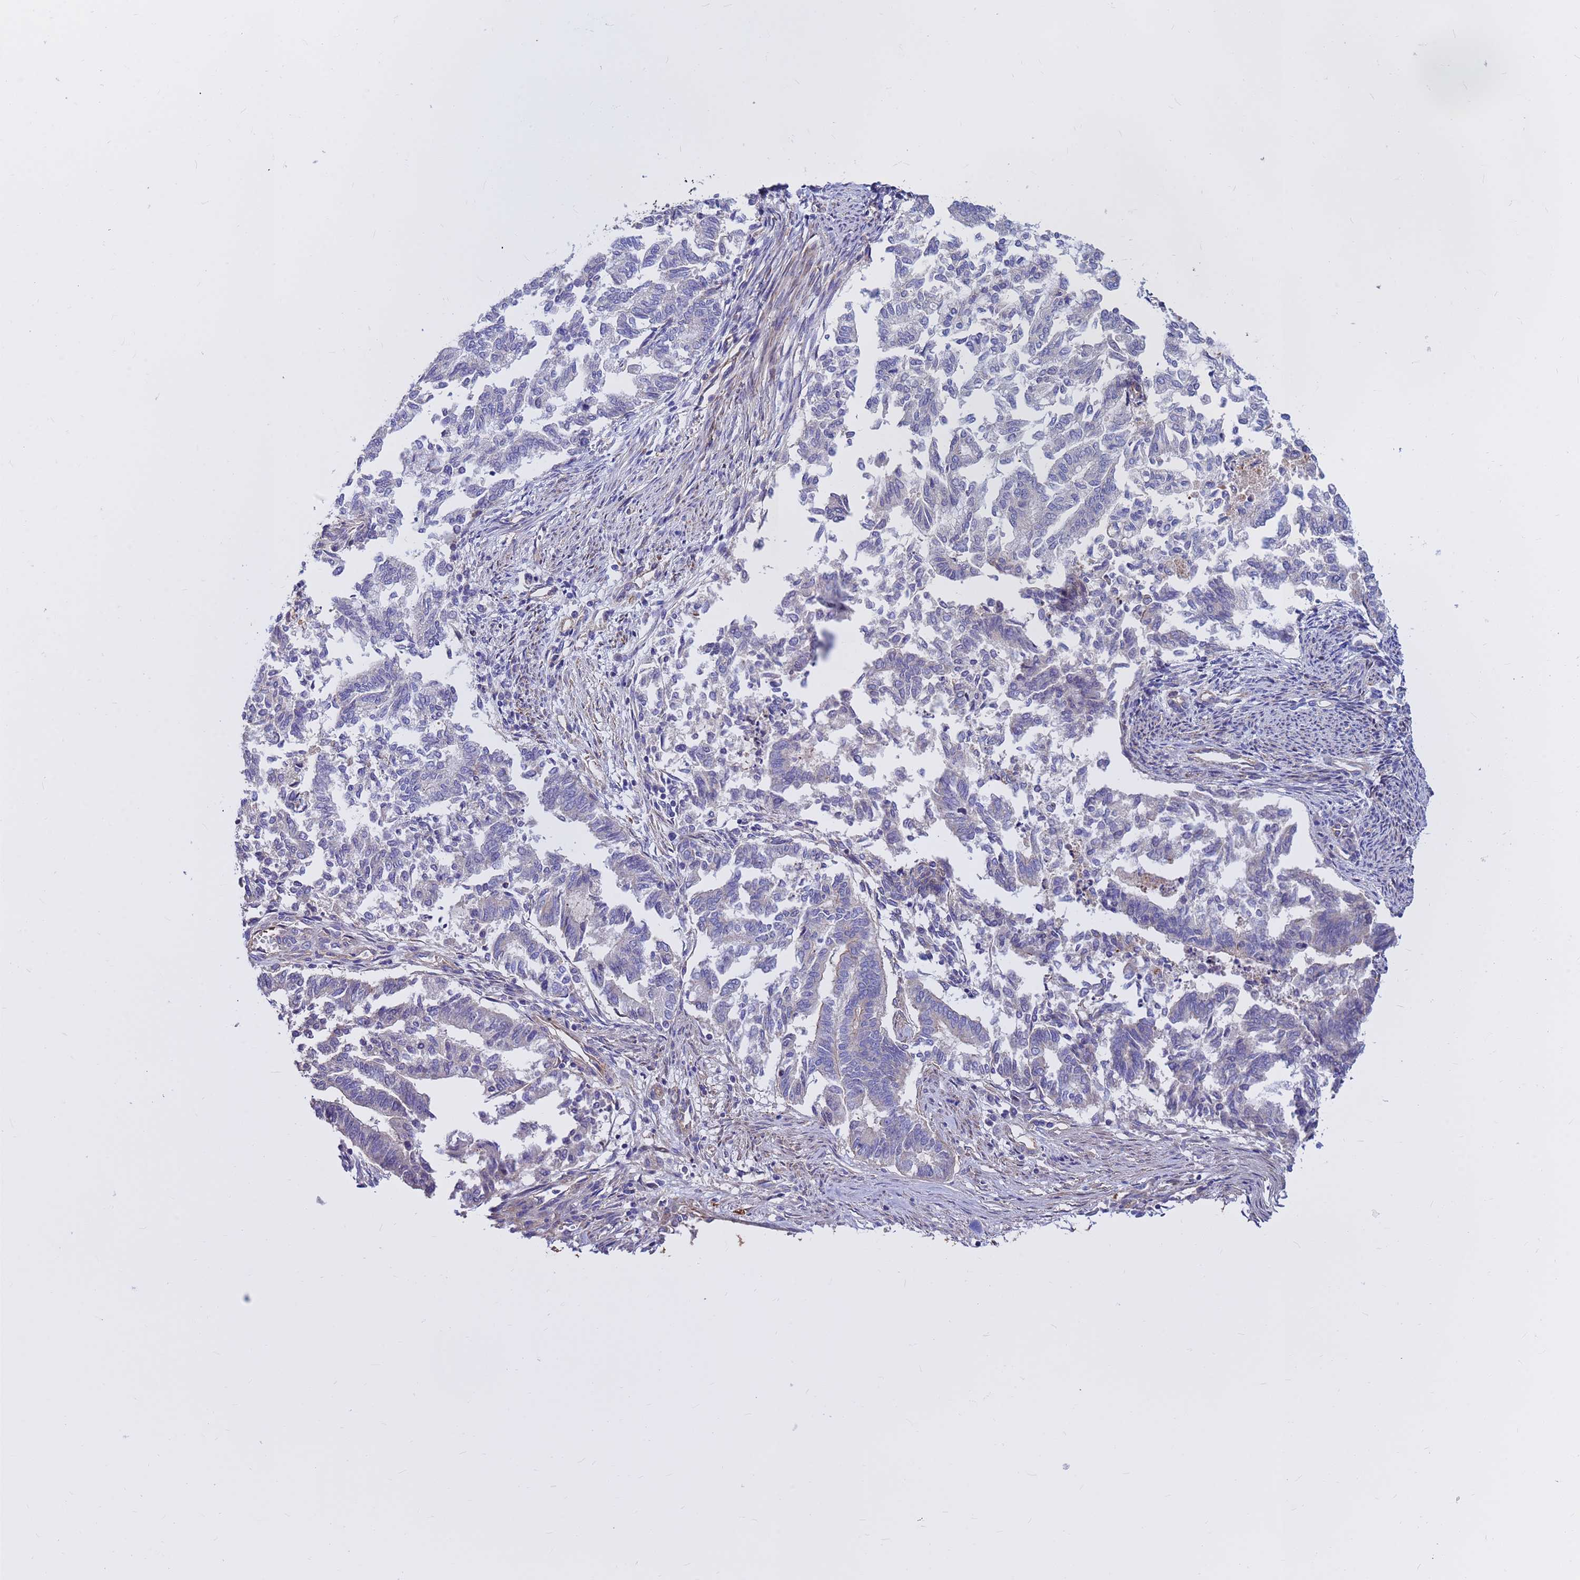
{"staining": {"intensity": "negative", "quantity": "none", "location": "none"}, "tissue": "endometrial cancer", "cell_type": "Tumor cells", "image_type": "cancer", "snomed": [{"axis": "morphology", "description": "Adenocarcinoma, NOS"}, {"axis": "topography", "description": "Endometrium"}], "caption": "Tumor cells show no significant expression in endometrial cancer.", "gene": "CRHBP", "patient": {"sex": "female", "age": 79}}